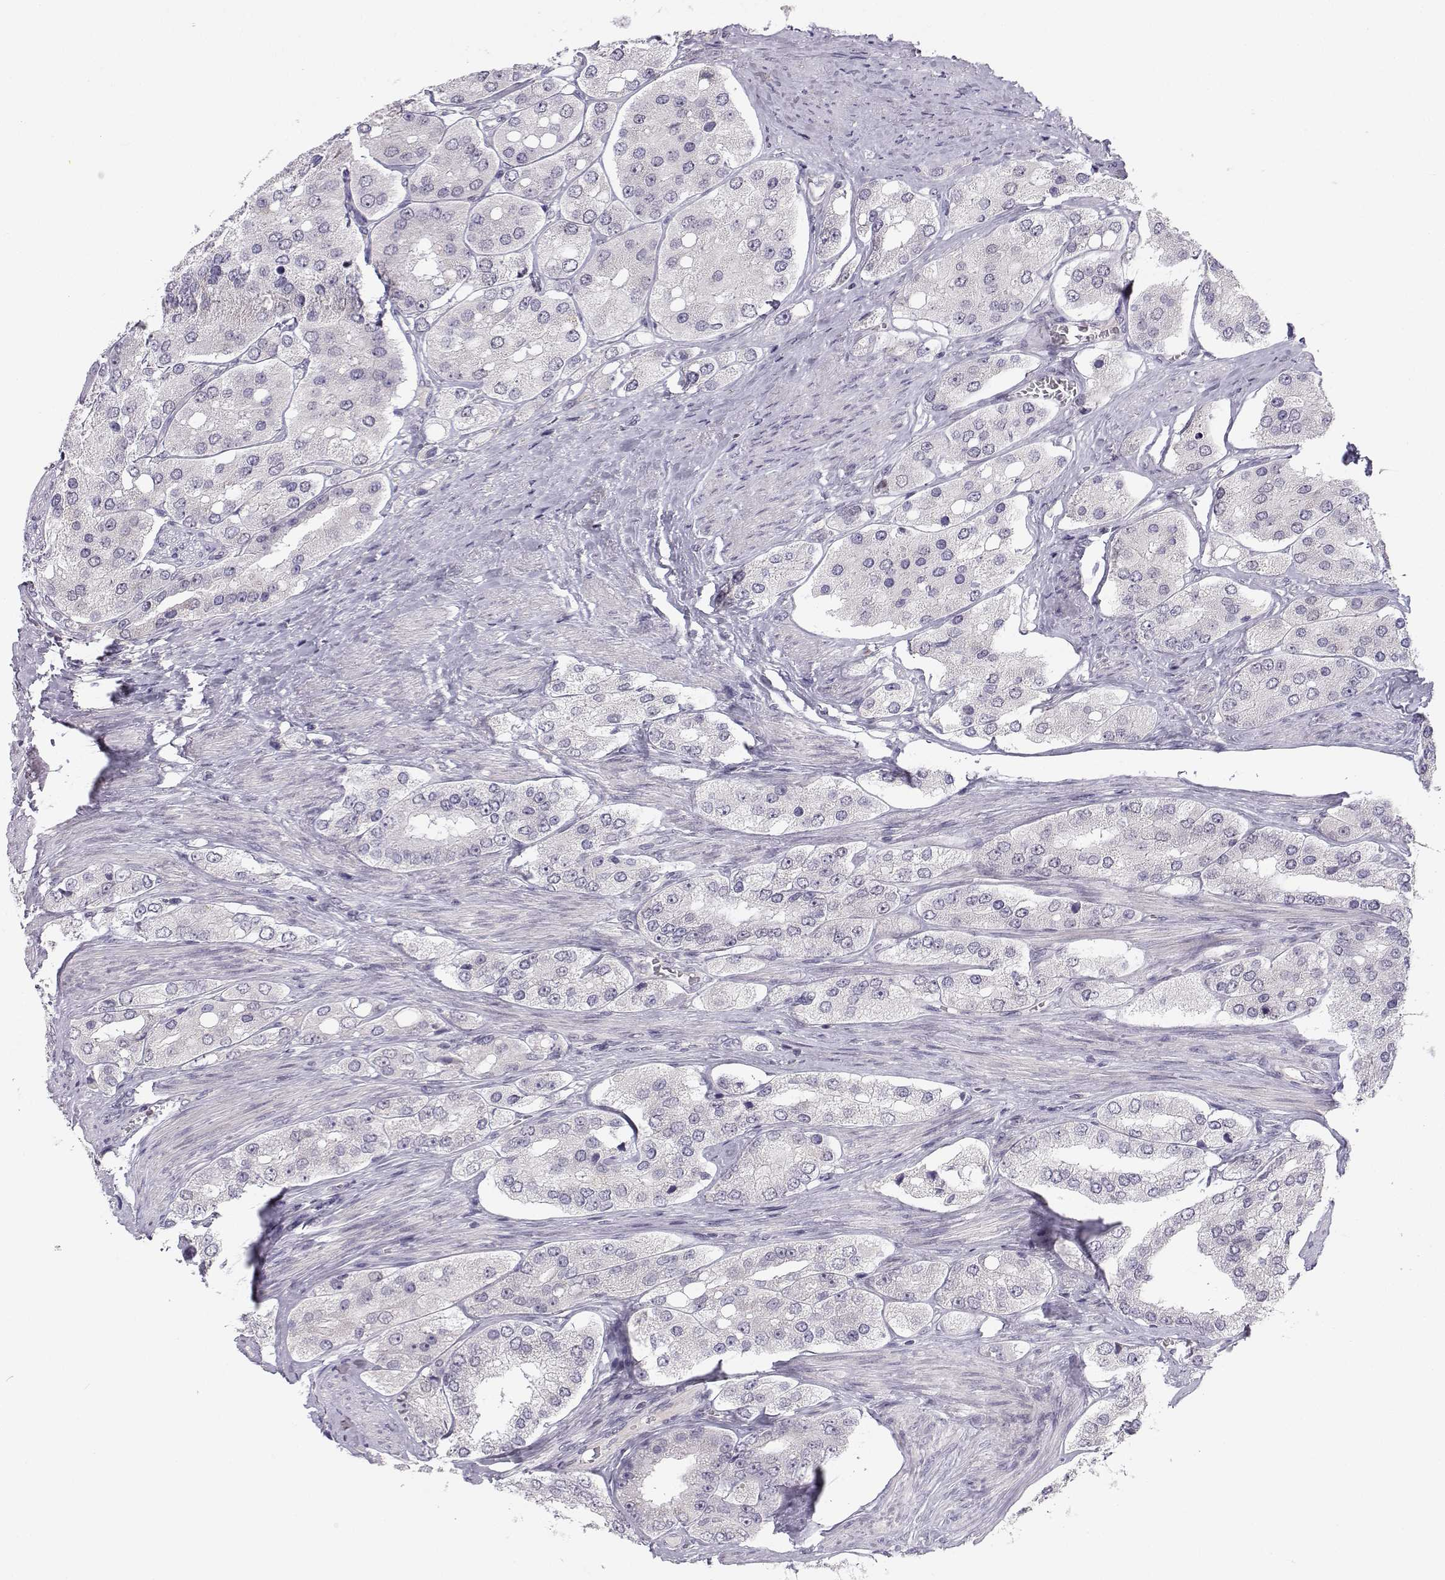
{"staining": {"intensity": "negative", "quantity": "none", "location": "none"}, "tissue": "prostate cancer", "cell_type": "Tumor cells", "image_type": "cancer", "snomed": [{"axis": "morphology", "description": "Adenocarcinoma, Low grade"}, {"axis": "topography", "description": "Prostate"}], "caption": "An immunohistochemistry micrograph of adenocarcinoma (low-grade) (prostate) is shown. There is no staining in tumor cells of adenocarcinoma (low-grade) (prostate). Nuclei are stained in blue.", "gene": "MROH7", "patient": {"sex": "male", "age": 69}}